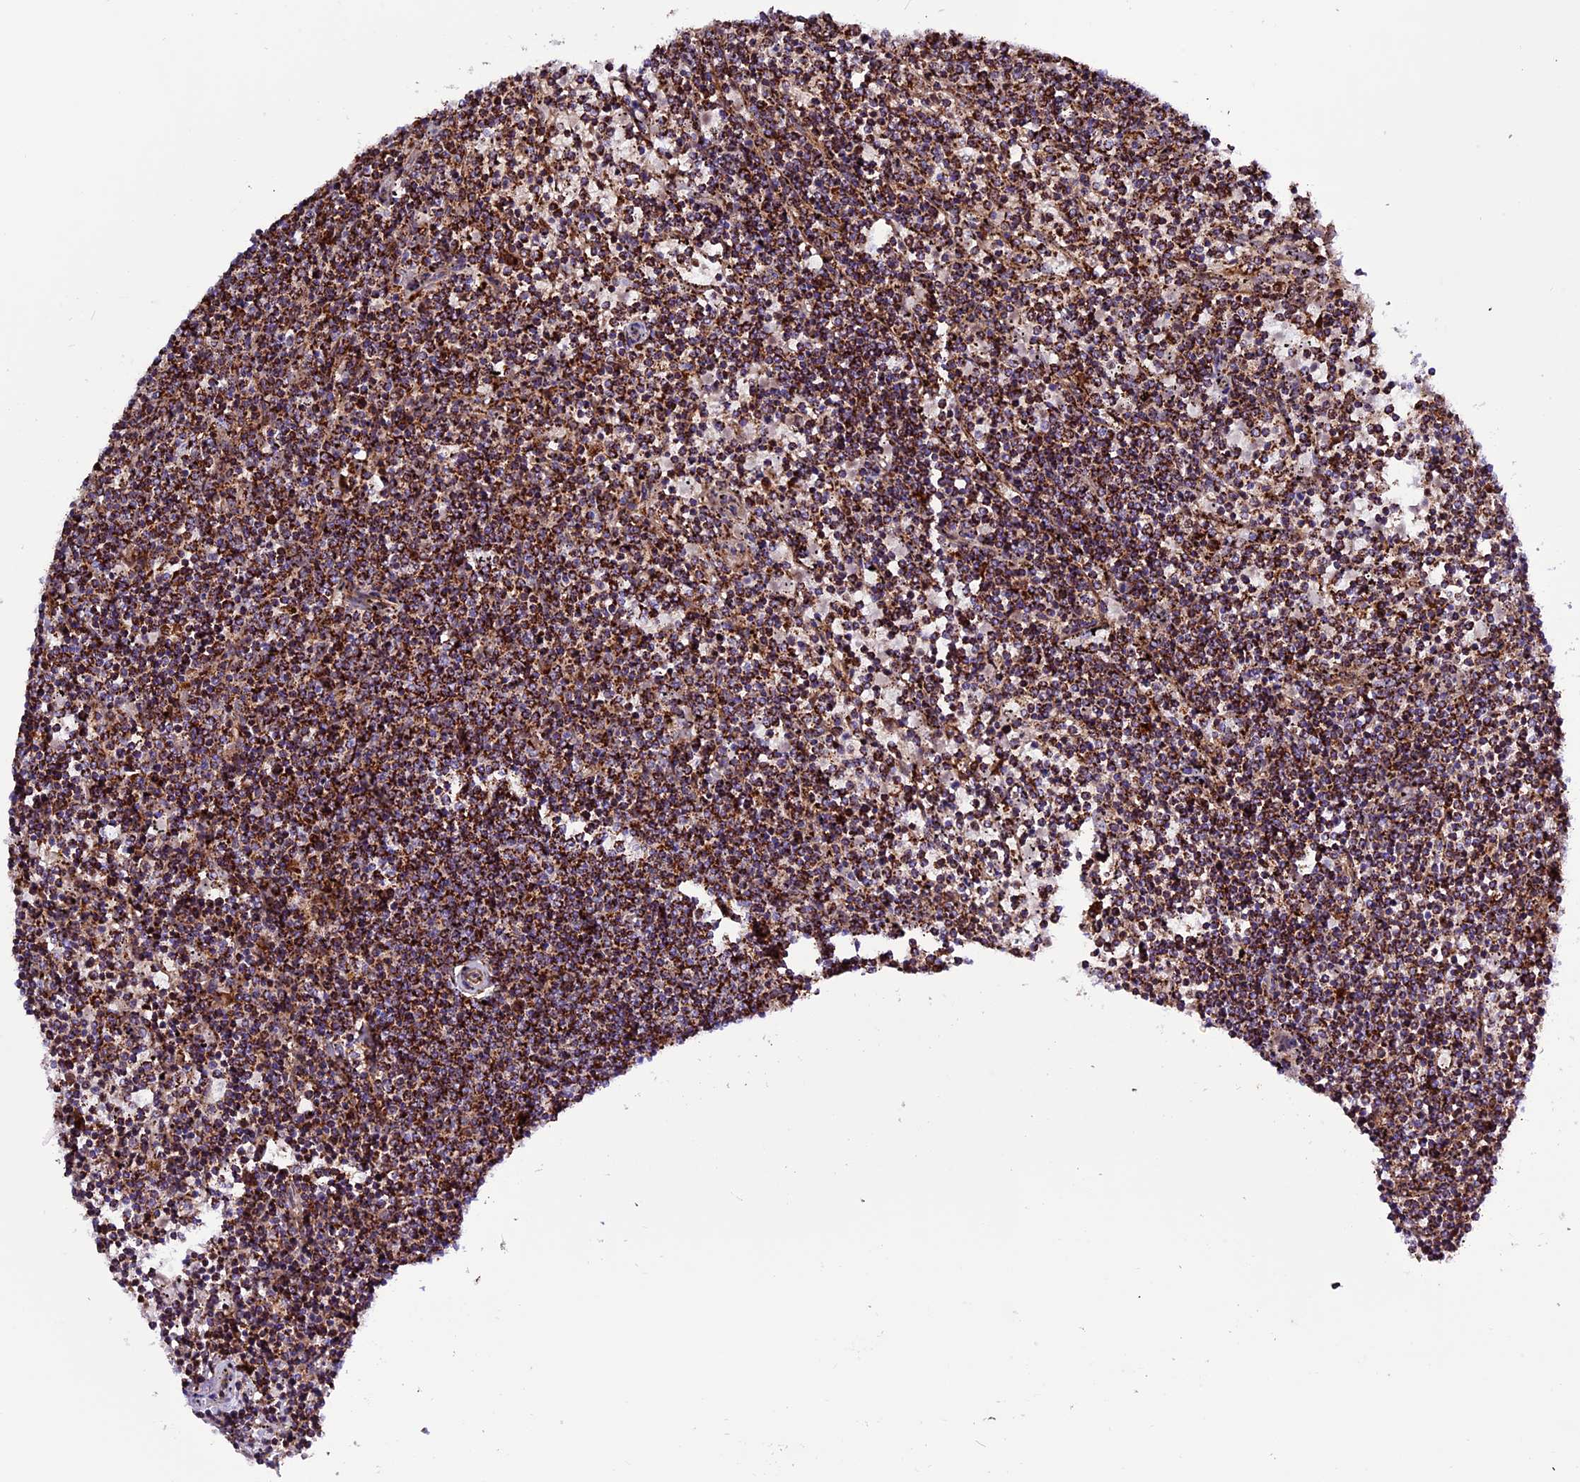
{"staining": {"intensity": "strong", "quantity": ">75%", "location": "cytoplasmic/membranous"}, "tissue": "lymphoma", "cell_type": "Tumor cells", "image_type": "cancer", "snomed": [{"axis": "morphology", "description": "Malignant lymphoma, non-Hodgkin's type, Low grade"}, {"axis": "topography", "description": "Spleen"}], "caption": "High-power microscopy captured an immunohistochemistry image of low-grade malignant lymphoma, non-Hodgkin's type, revealing strong cytoplasmic/membranous expression in approximately >75% of tumor cells.", "gene": "CX3CL1", "patient": {"sex": "female", "age": 50}}